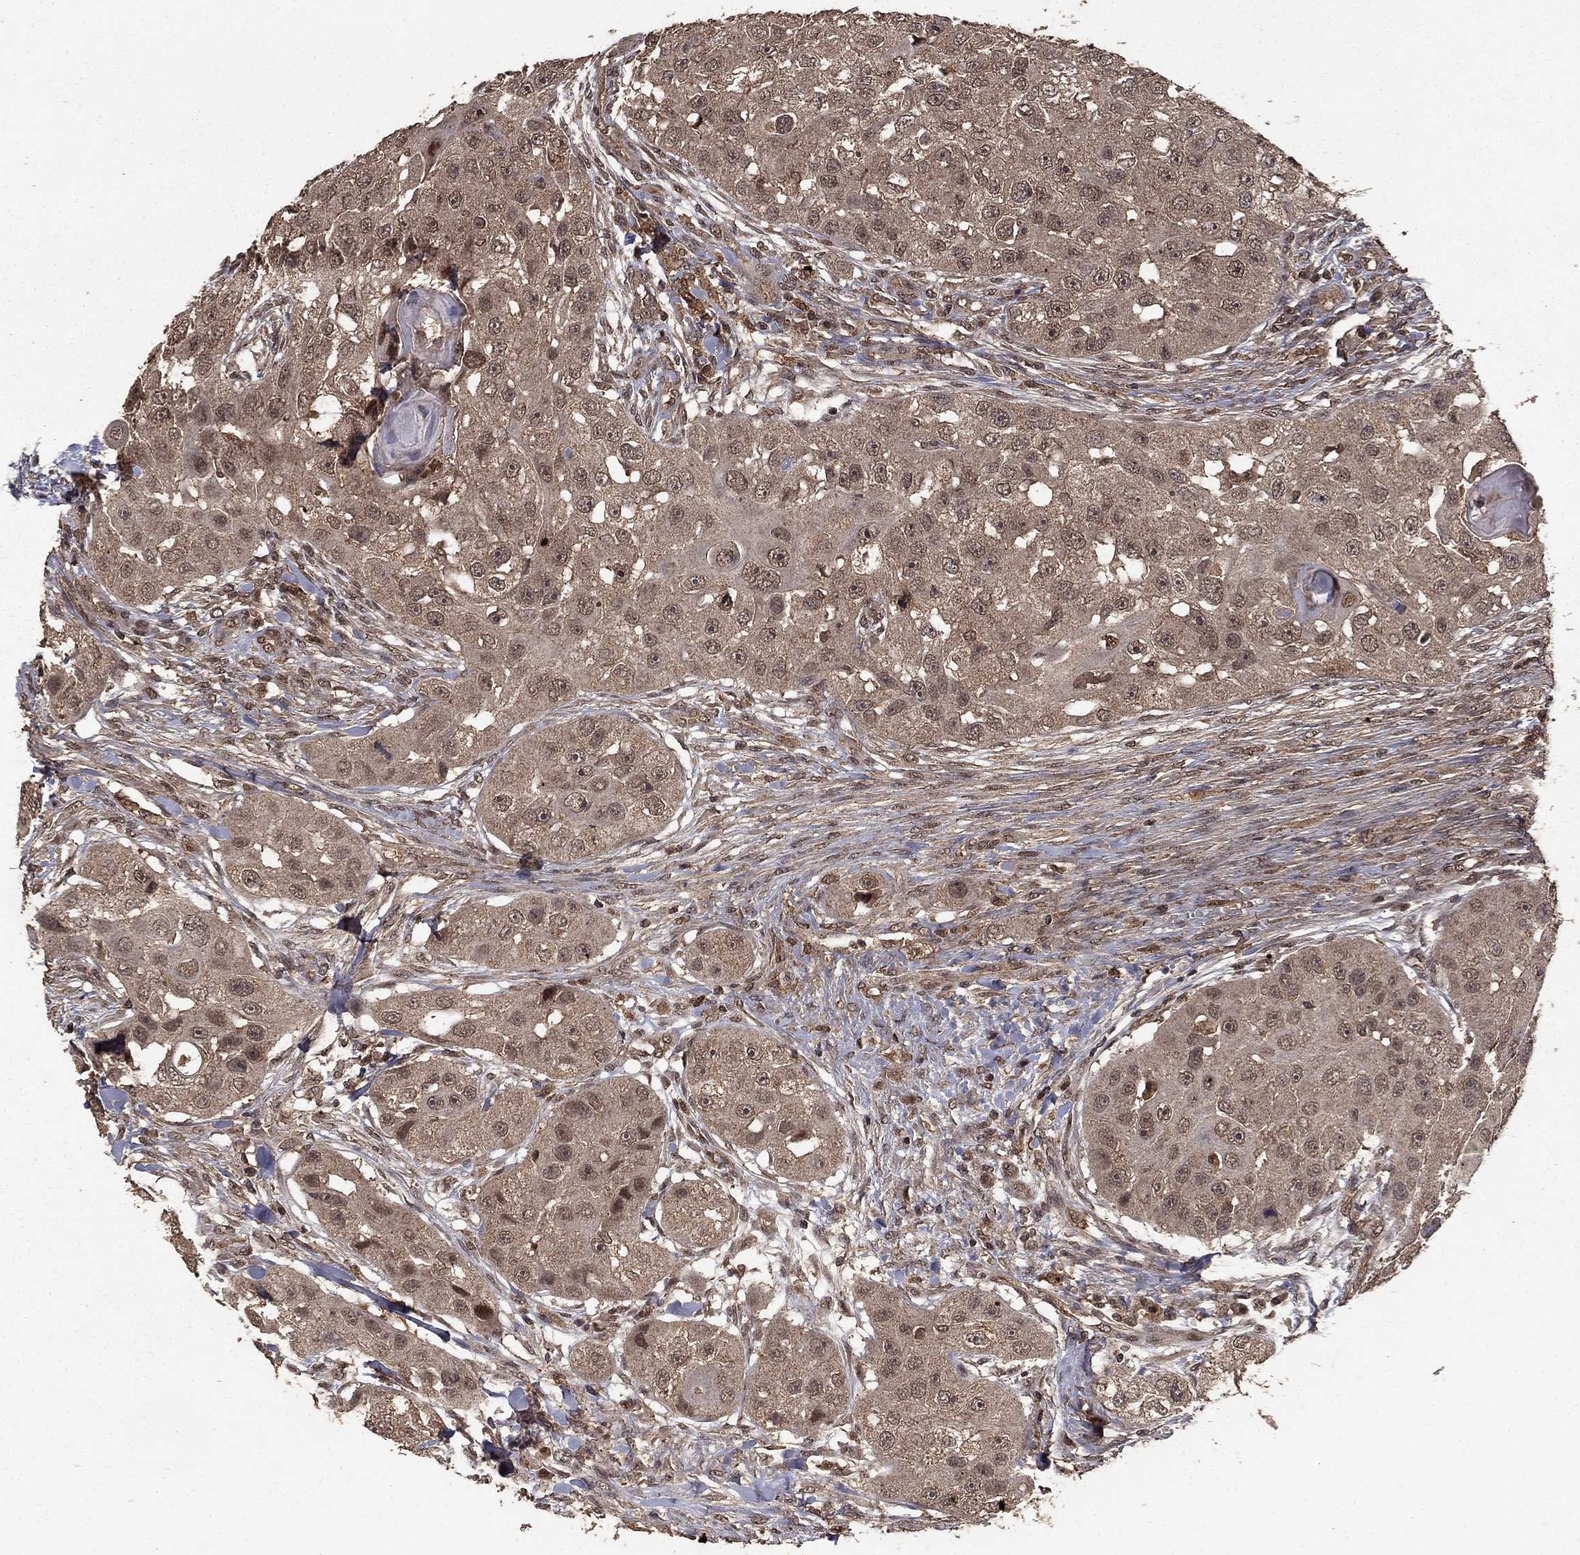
{"staining": {"intensity": "weak", "quantity": "25%-75%", "location": "cytoplasmic/membranous"}, "tissue": "head and neck cancer", "cell_type": "Tumor cells", "image_type": "cancer", "snomed": [{"axis": "morphology", "description": "Squamous cell carcinoma, NOS"}, {"axis": "topography", "description": "Head-Neck"}], "caption": "Brown immunohistochemical staining in human squamous cell carcinoma (head and neck) exhibits weak cytoplasmic/membranous staining in approximately 25%-75% of tumor cells. (brown staining indicates protein expression, while blue staining denotes nuclei).", "gene": "PRDM1", "patient": {"sex": "male", "age": 51}}